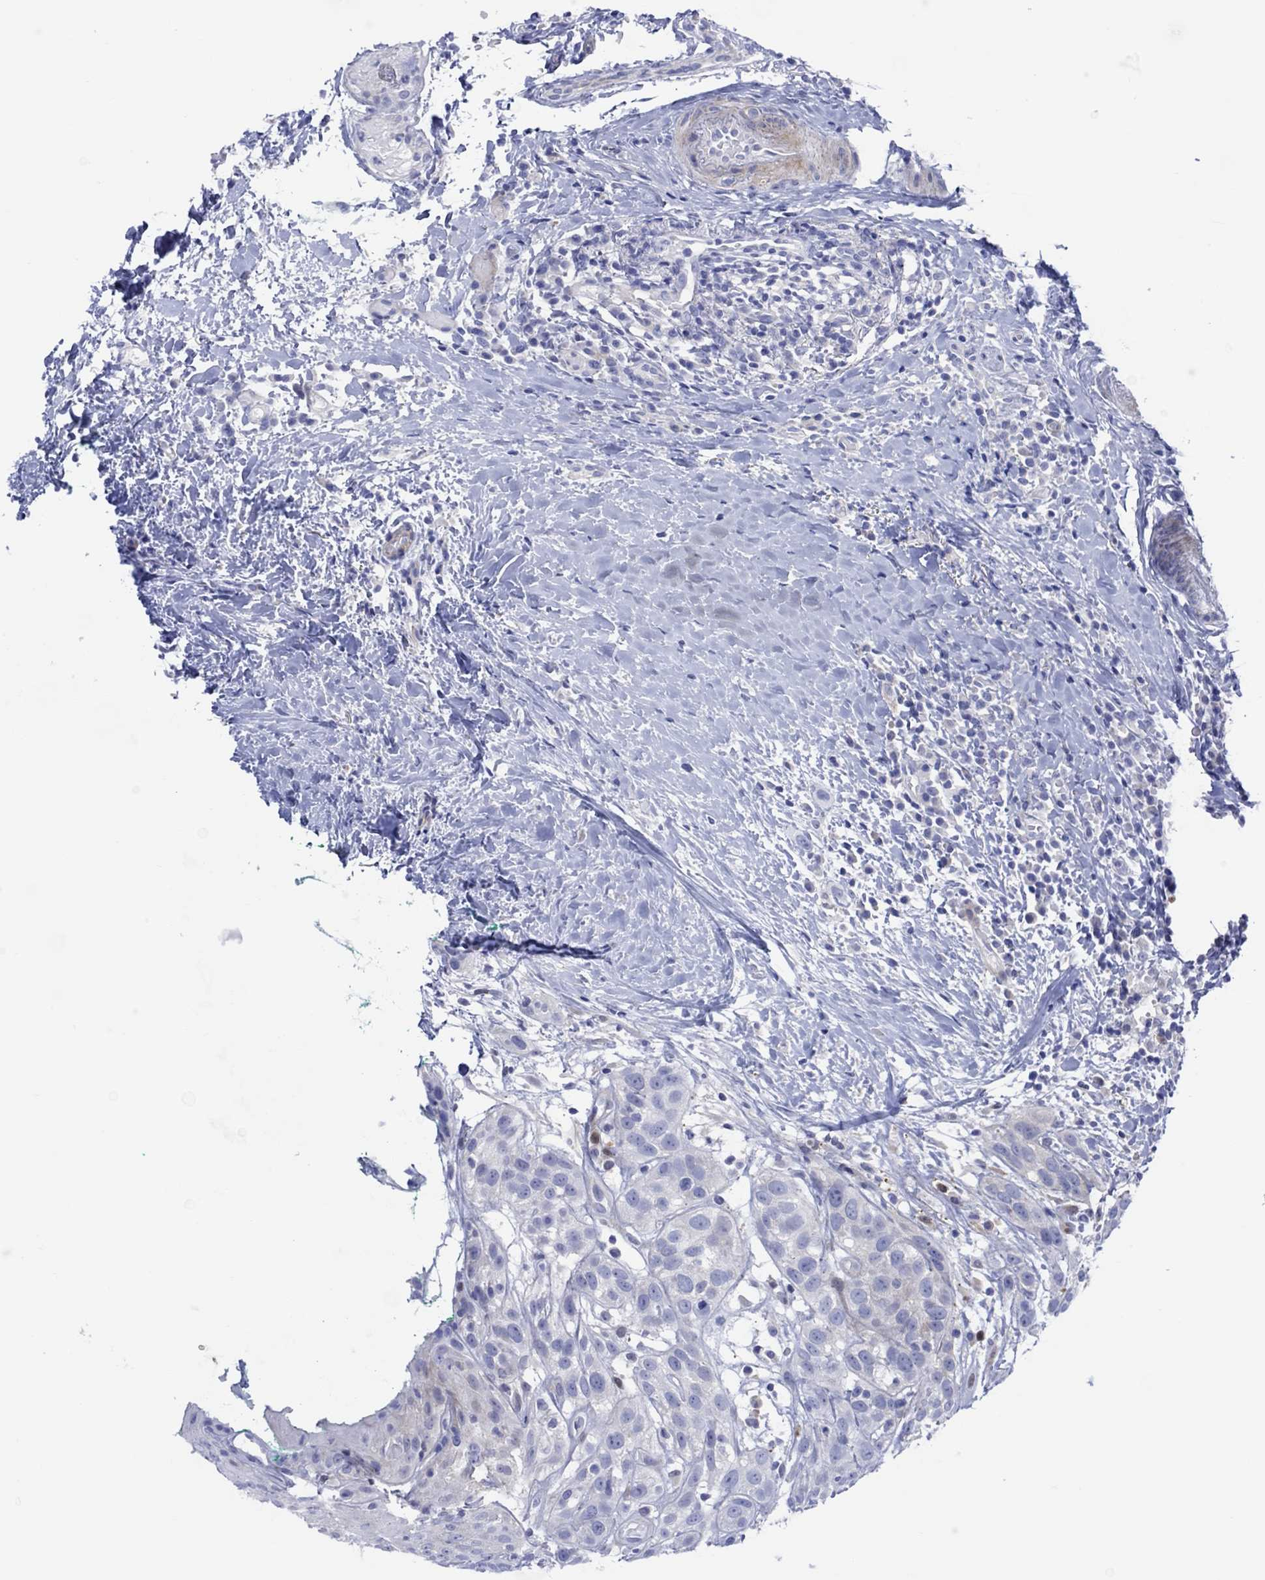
{"staining": {"intensity": "negative", "quantity": "none", "location": "none"}, "tissue": "head and neck cancer", "cell_type": "Tumor cells", "image_type": "cancer", "snomed": [{"axis": "morphology", "description": "Normal tissue, NOS"}, {"axis": "morphology", "description": "Squamous cell carcinoma, NOS"}, {"axis": "topography", "description": "Oral tissue"}, {"axis": "topography", "description": "Salivary gland"}, {"axis": "topography", "description": "Head-Neck"}], "caption": "Head and neck cancer (squamous cell carcinoma) stained for a protein using immunohistochemistry (IHC) shows no expression tumor cells.", "gene": "TLDC2", "patient": {"sex": "female", "age": 62}}